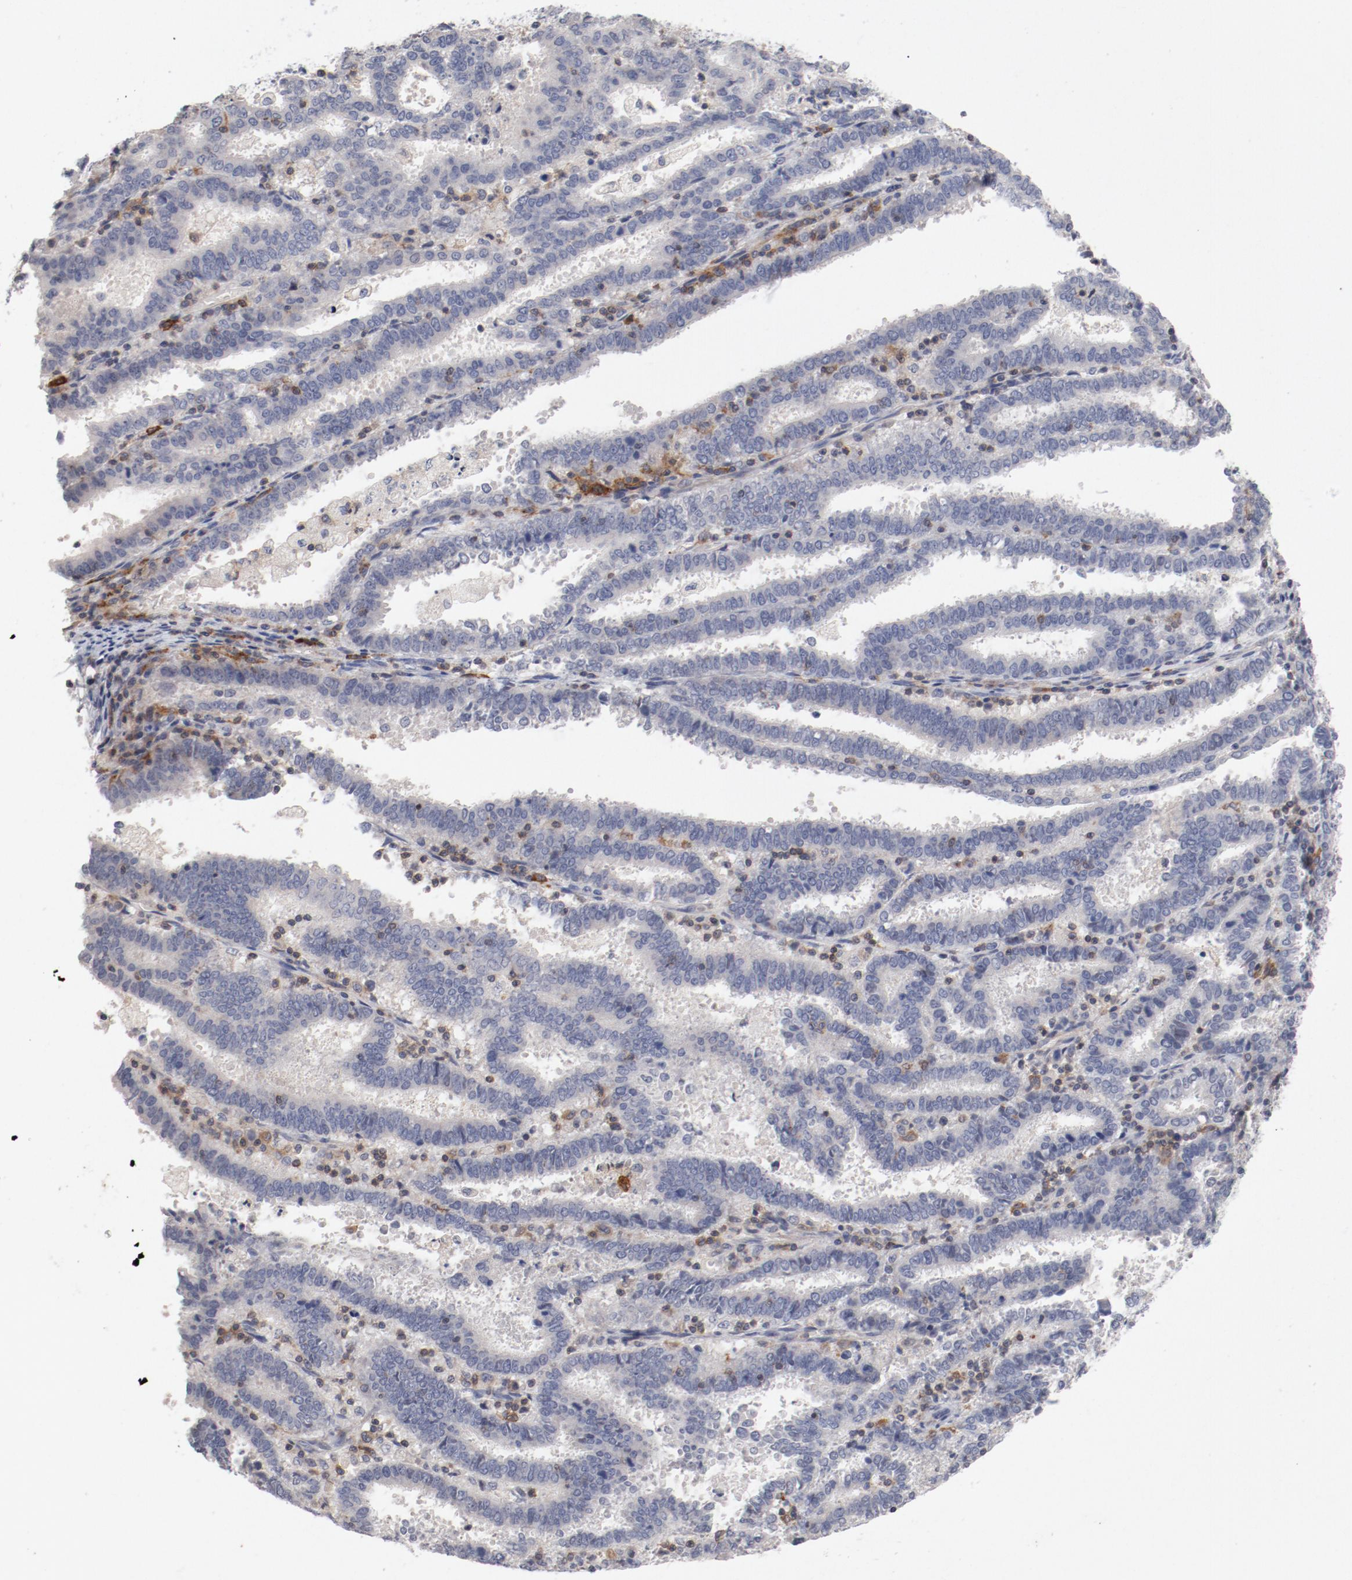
{"staining": {"intensity": "negative", "quantity": "none", "location": "none"}, "tissue": "endometrial cancer", "cell_type": "Tumor cells", "image_type": "cancer", "snomed": [{"axis": "morphology", "description": "Adenocarcinoma, NOS"}, {"axis": "topography", "description": "Uterus"}], "caption": "An immunohistochemistry (IHC) photomicrograph of adenocarcinoma (endometrial) is shown. There is no staining in tumor cells of adenocarcinoma (endometrial).", "gene": "CBL", "patient": {"sex": "female", "age": 83}}